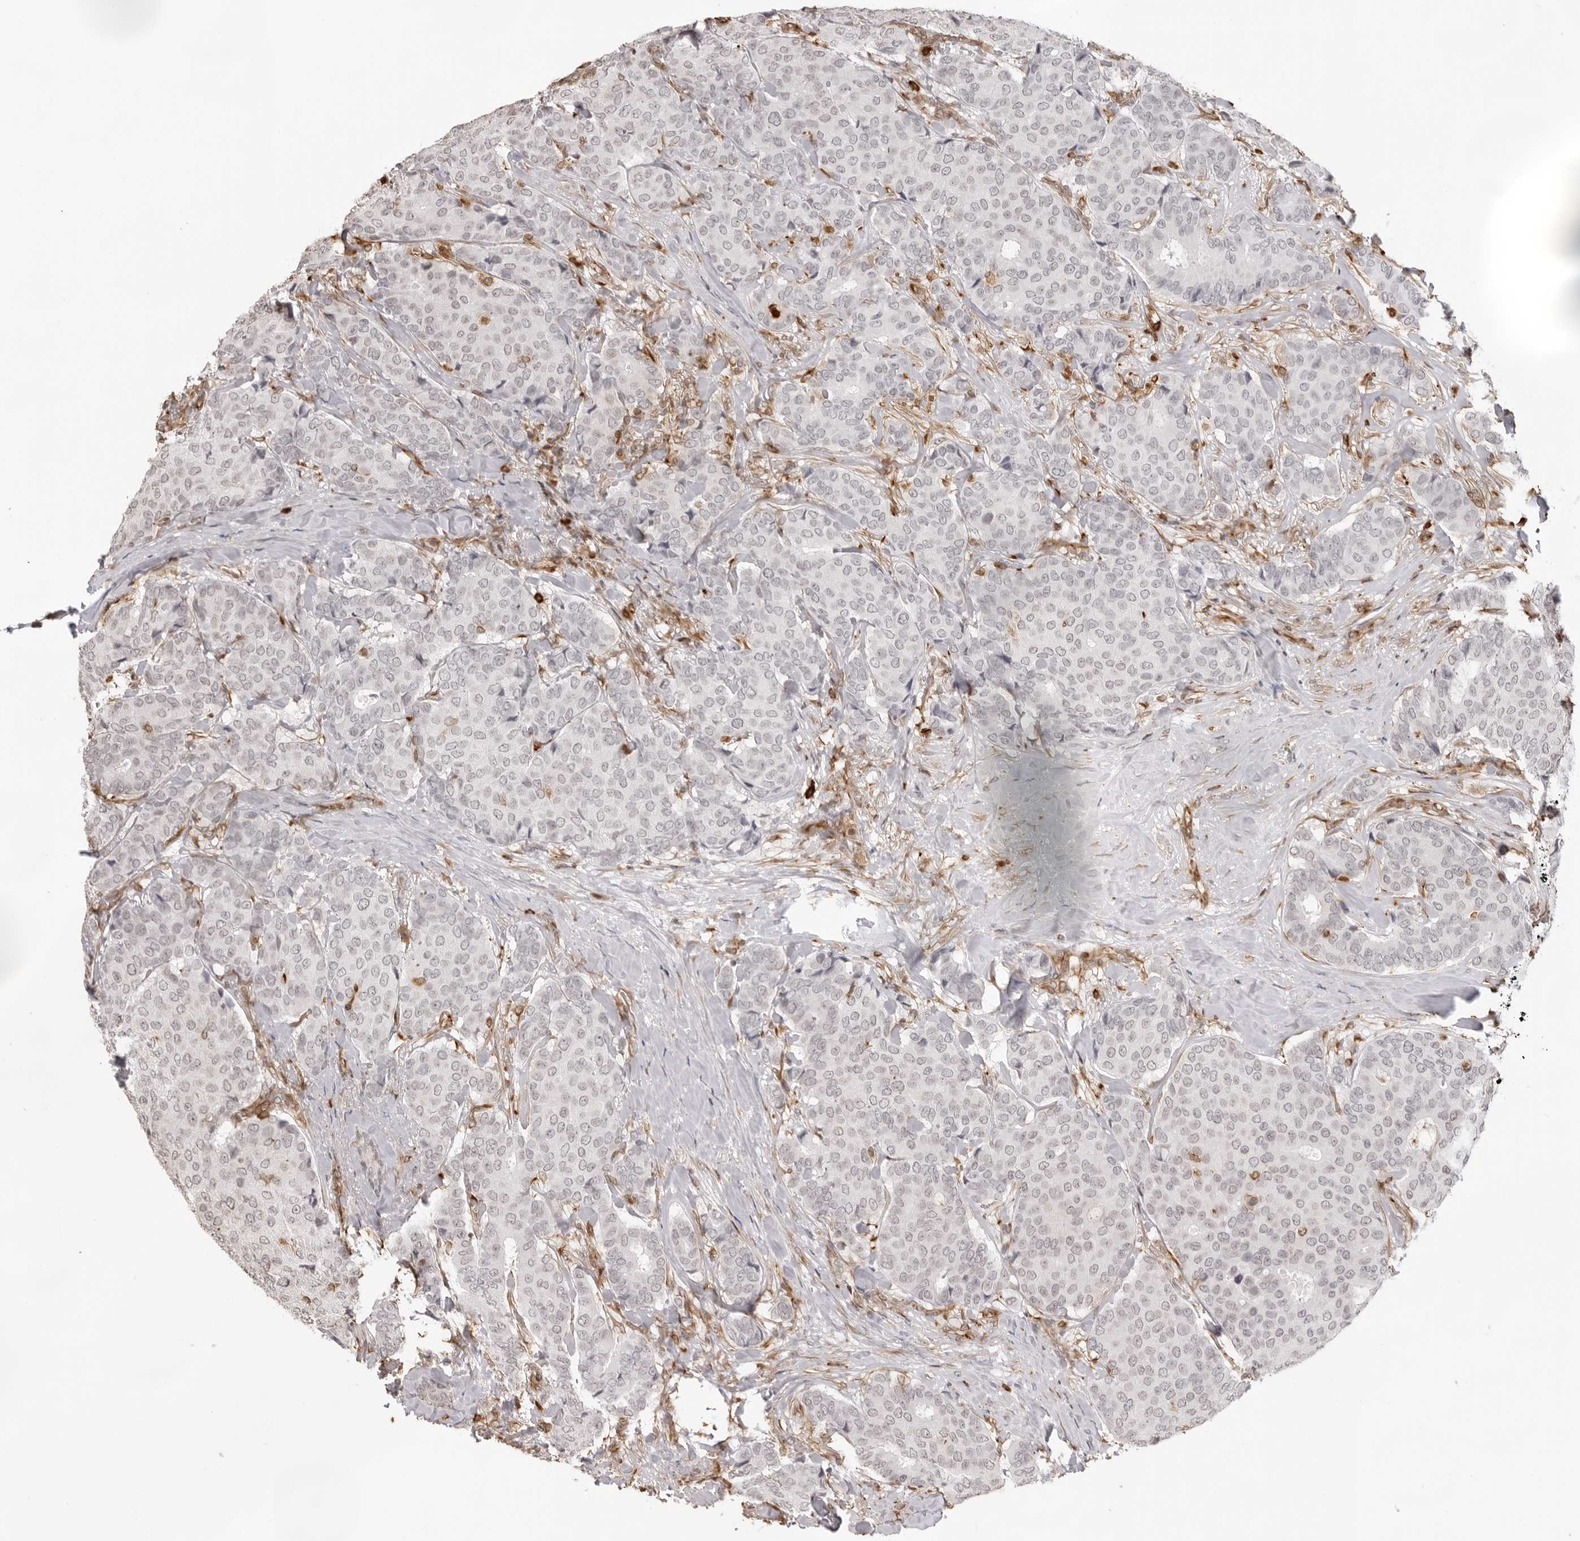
{"staining": {"intensity": "negative", "quantity": "none", "location": "none"}, "tissue": "breast cancer", "cell_type": "Tumor cells", "image_type": "cancer", "snomed": [{"axis": "morphology", "description": "Duct carcinoma"}, {"axis": "topography", "description": "Breast"}], "caption": "There is no significant positivity in tumor cells of intraductal carcinoma (breast). (DAB (3,3'-diaminobenzidine) IHC with hematoxylin counter stain).", "gene": "DYNLT5", "patient": {"sex": "female", "age": 75}}